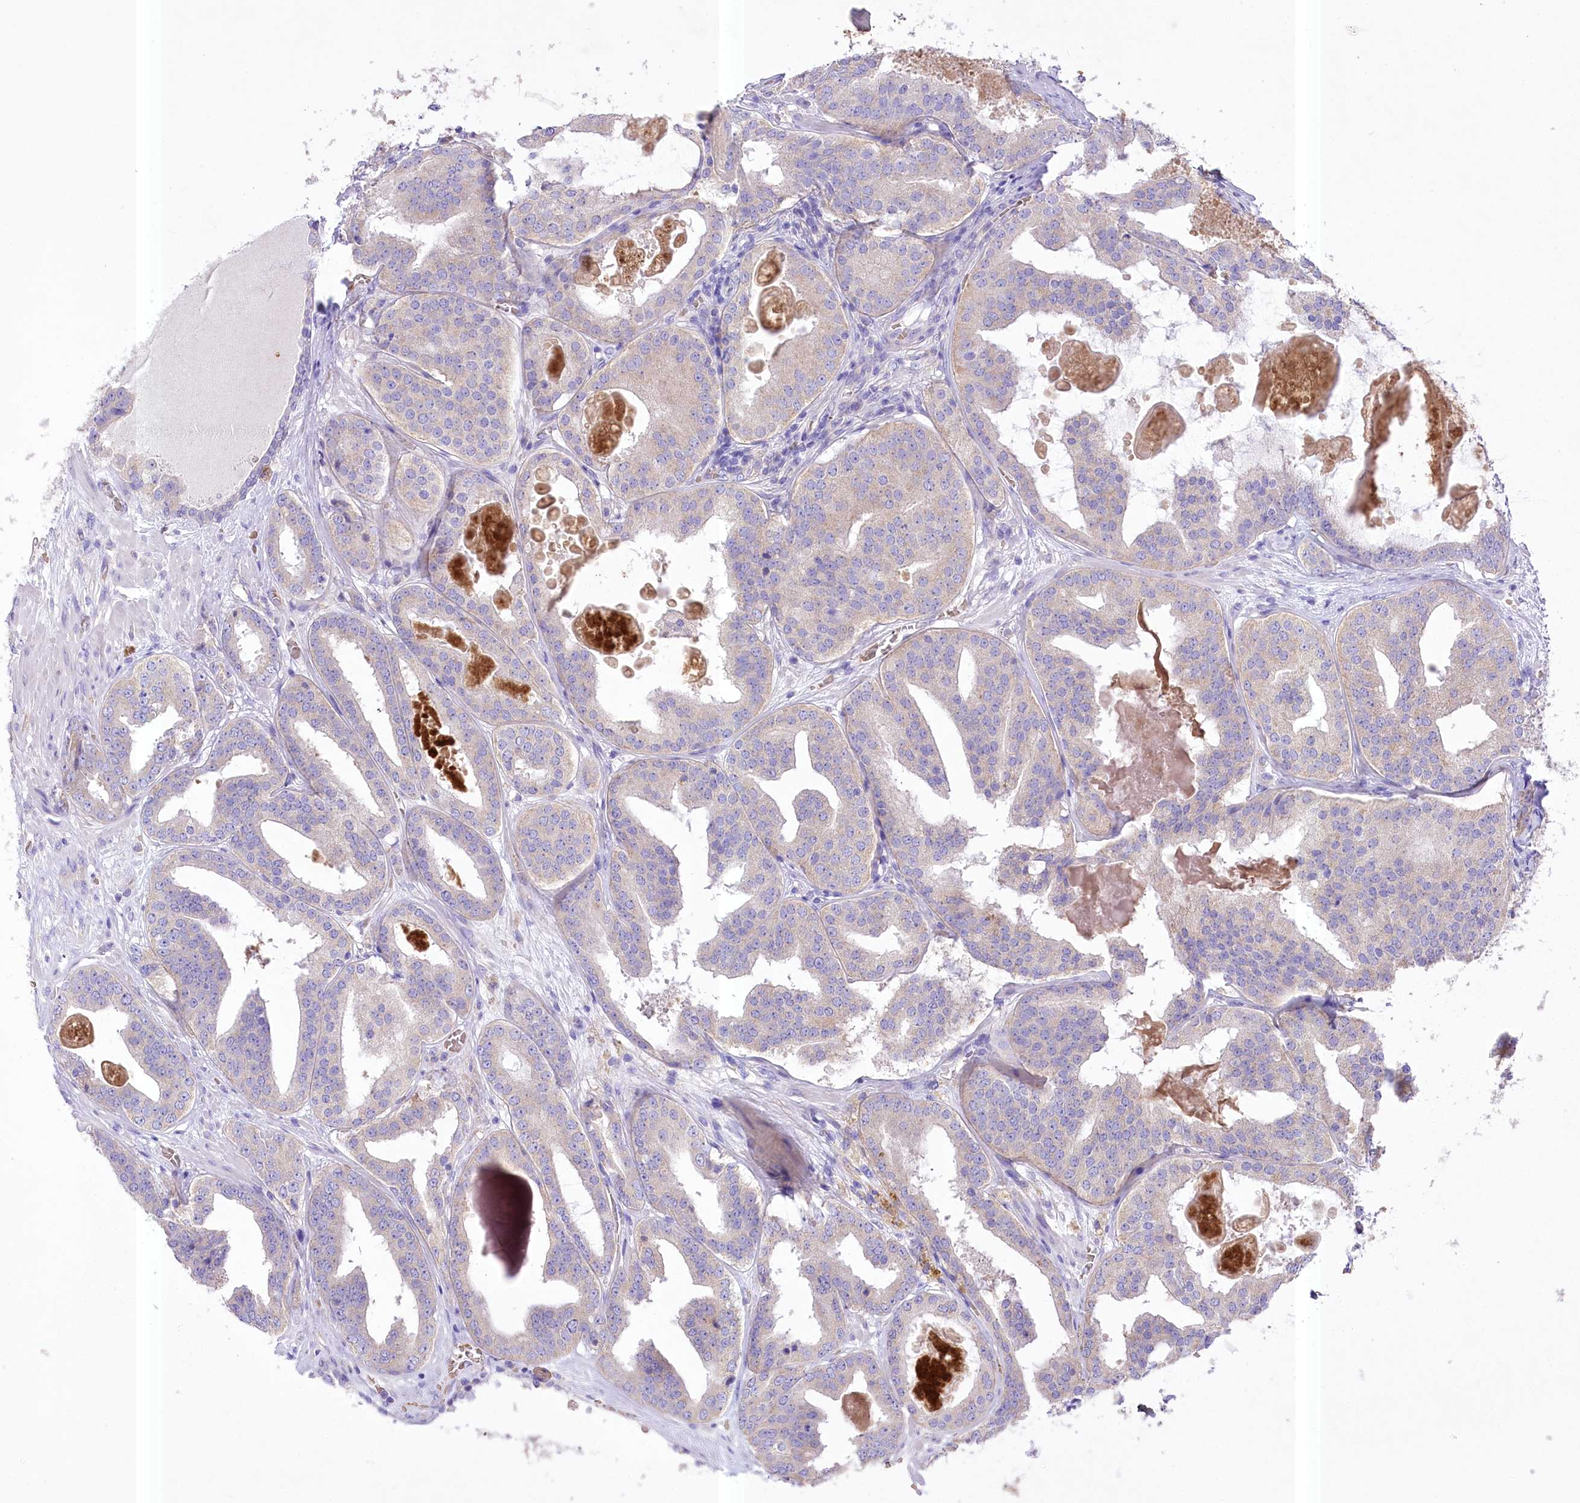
{"staining": {"intensity": "weak", "quantity": "<25%", "location": "cytoplasmic/membranous"}, "tissue": "prostate cancer", "cell_type": "Tumor cells", "image_type": "cancer", "snomed": [{"axis": "morphology", "description": "Adenocarcinoma, High grade"}, {"axis": "topography", "description": "Prostate"}], "caption": "Tumor cells show no significant expression in high-grade adenocarcinoma (prostate).", "gene": "PRSS53", "patient": {"sex": "male", "age": 57}}